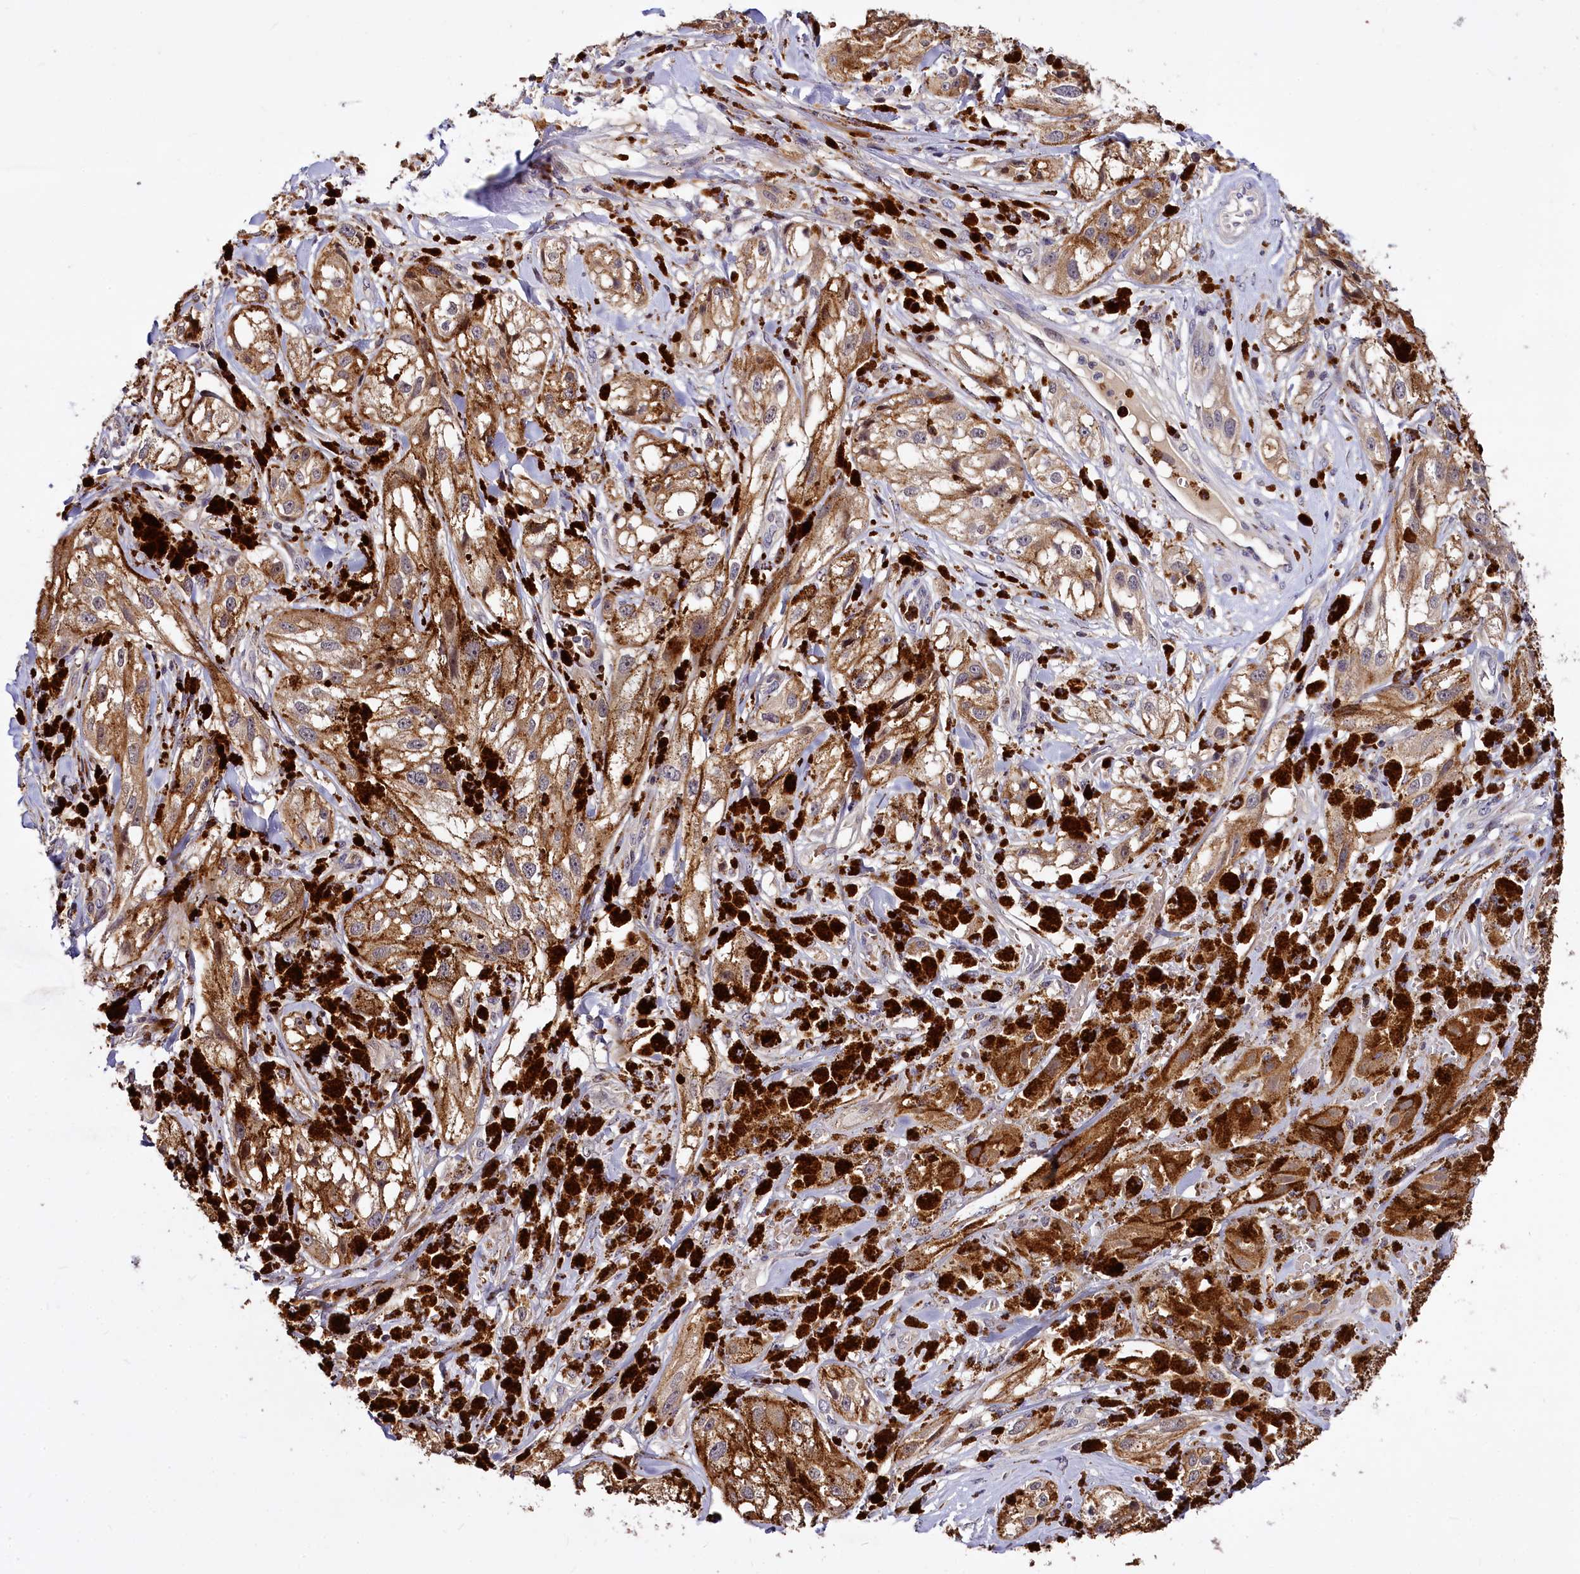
{"staining": {"intensity": "moderate", "quantity": ">75%", "location": "cytoplasmic/membranous"}, "tissue": "melanoma", "cell_type": "Tumor cells", "image_type": "cancer", "snomed": [{"axis": "morphology", "description": "Malignant melanoma, NOS"}, {"axis": "topography", "description": "Skin"}], "caption": "This histopathology image demonstrates IHC staining of melanoma, with medium moderate cytoplasmic/membranous staining in about >75% of tumor cells.", "gene": "ATG101", "patient": {"sex": "male", "age": 88}}